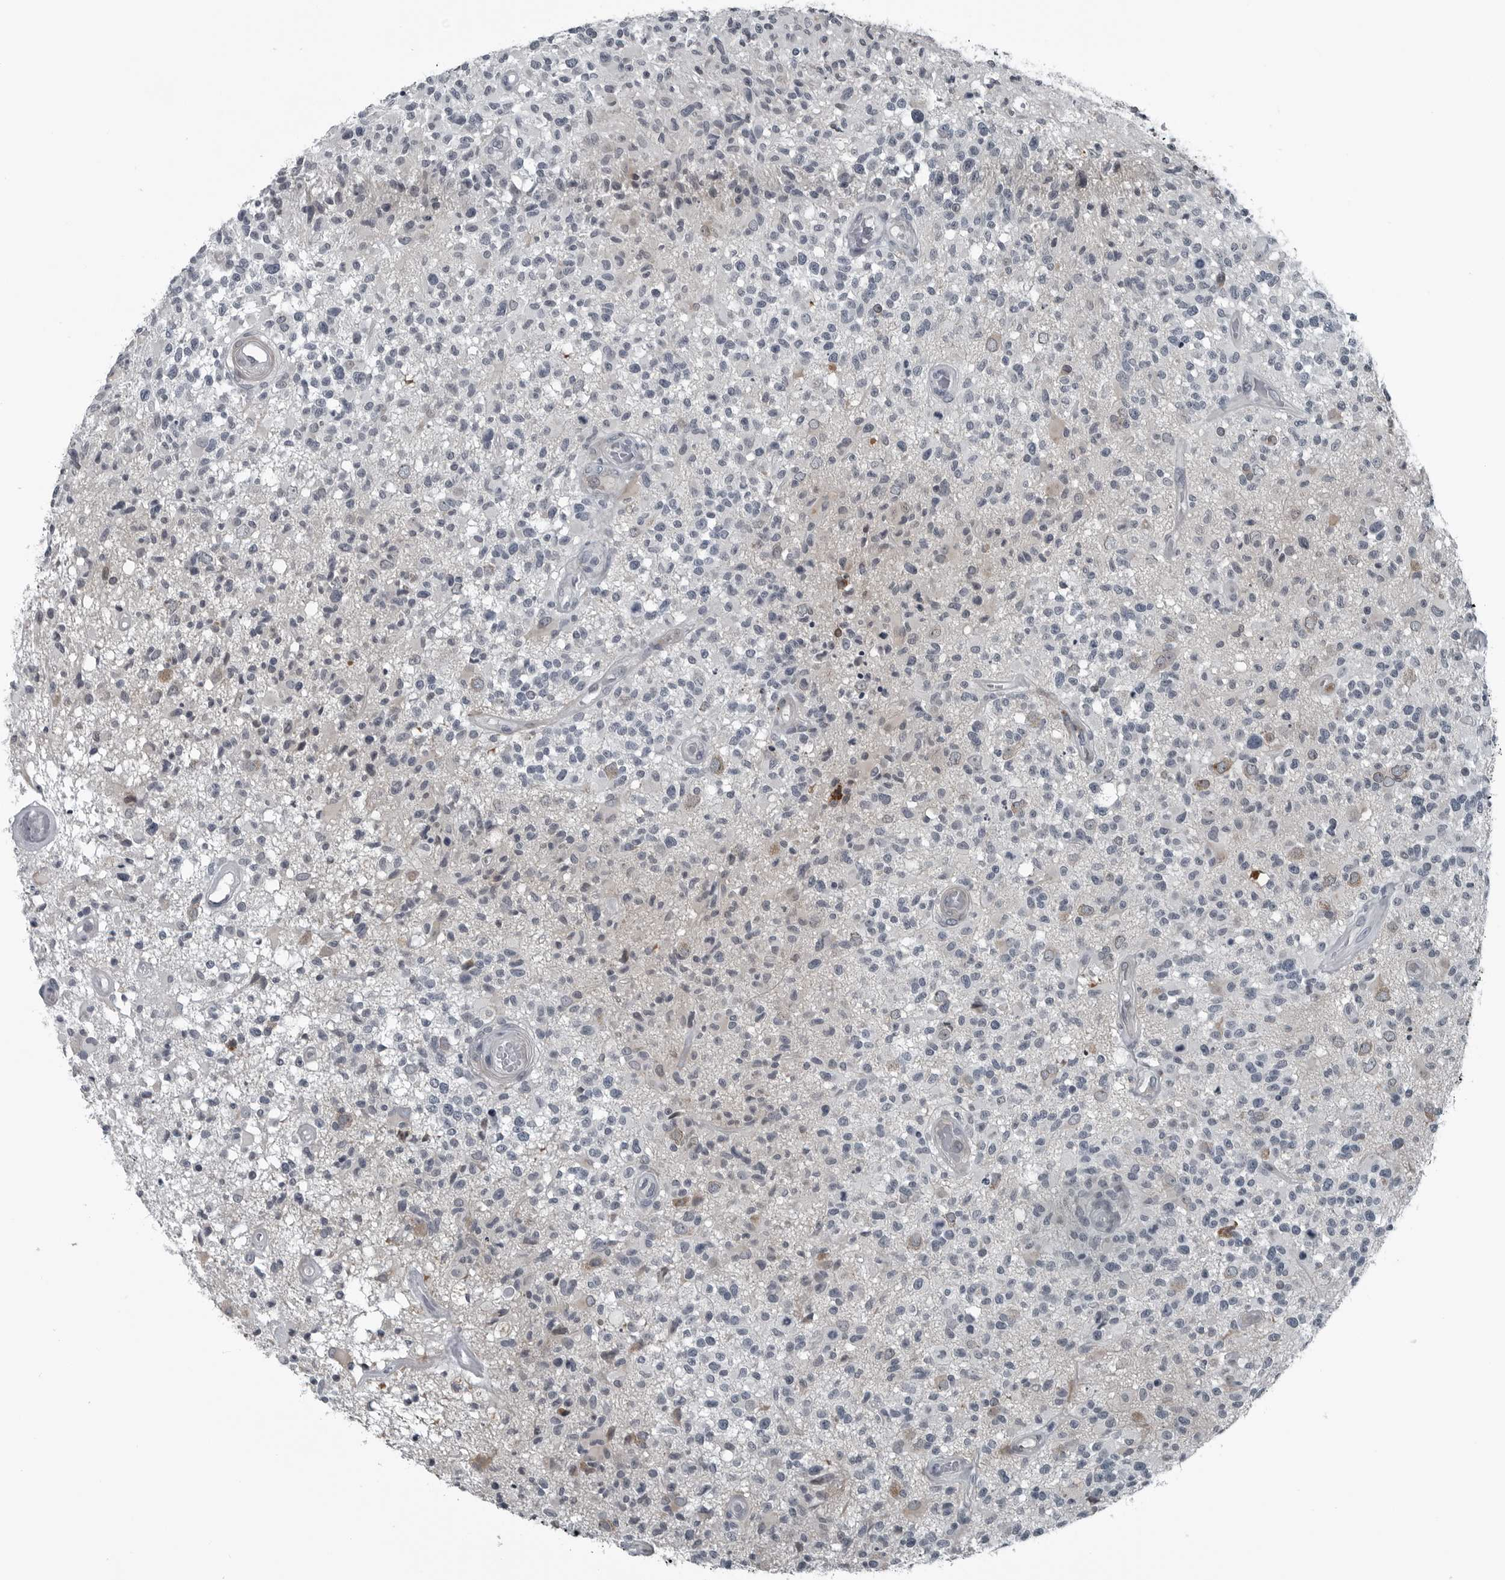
{"staining": {"intensity": "negative", "quantity": "none", "location": "none"}, "tissue": "glioma", "cell_type": "Tumor cells", "image_type": "cancer", "snomed": [{"axis": "morphology", "description": "Glioma, malignant, High grade"}, {"axis": "morphology", "description": "Glioblastoma, NOS"}, {"axis": "topography", "description": "Brain"}], "caption": "This is a micrograph of immunohistochemistry (IHC) staining of glioma, which shows no staining in tumor cells.", "gene": "DNAAF11", "patient": {"sex": "male", "age": 60}}